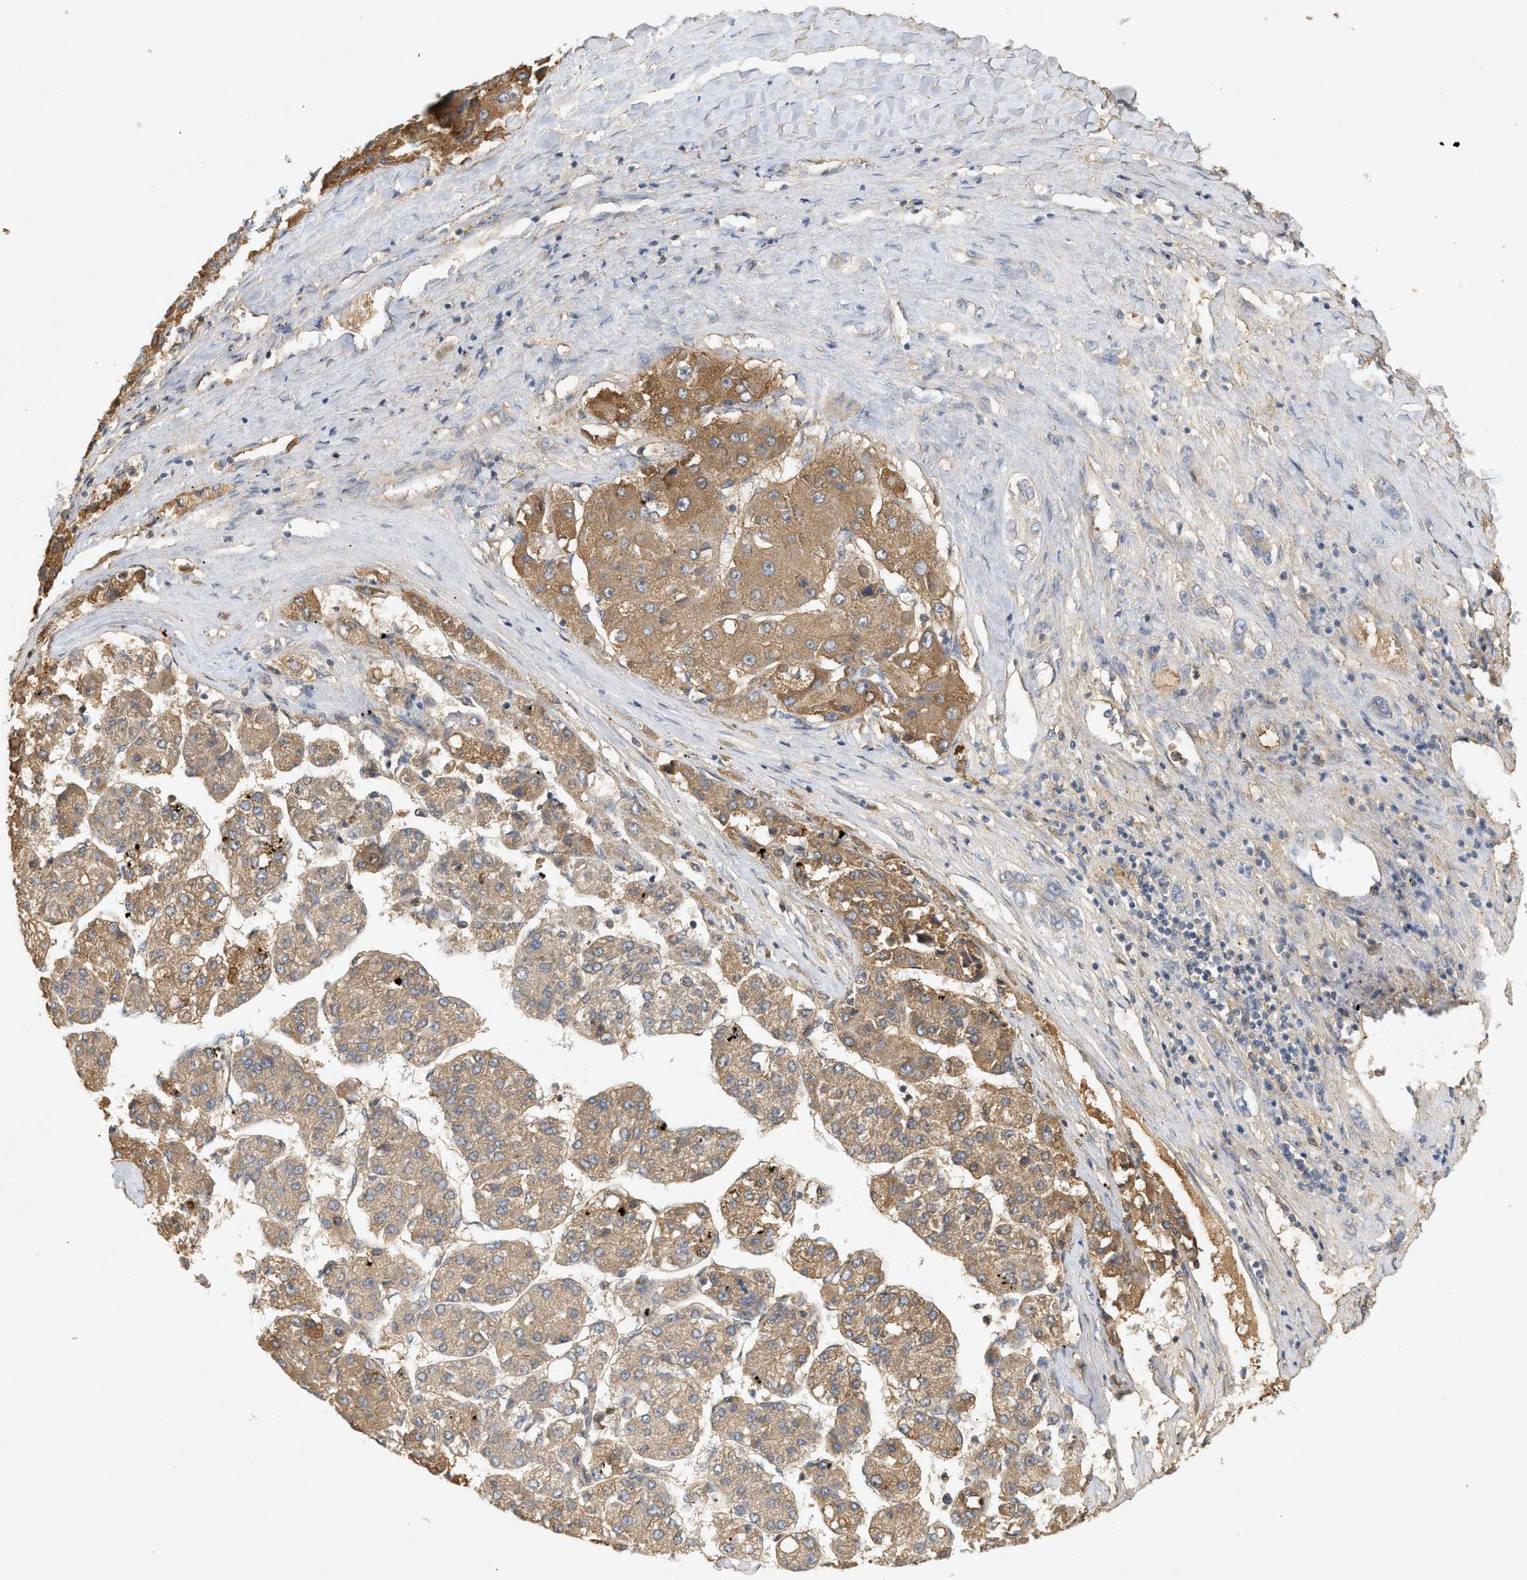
{"staining": {"intensity": "moderate", "quantity": ">75%", "location": "cytoplasmic/membranous"}, "tissue": "liver cancer", "cell_type": "Tumor cells", "image_type": "cancer", "snomed": [{"axis": "morphology", "description": "Carcinoma, Hepatocellular, NOS"}, {"axis": "topography", "description": "Liver"}], "caption": "Liver cancer stained with a protein marker exhibits moderate staining in tumor cells.", "gene": "F8", "patient": {"sex": "female", "age": 73}}